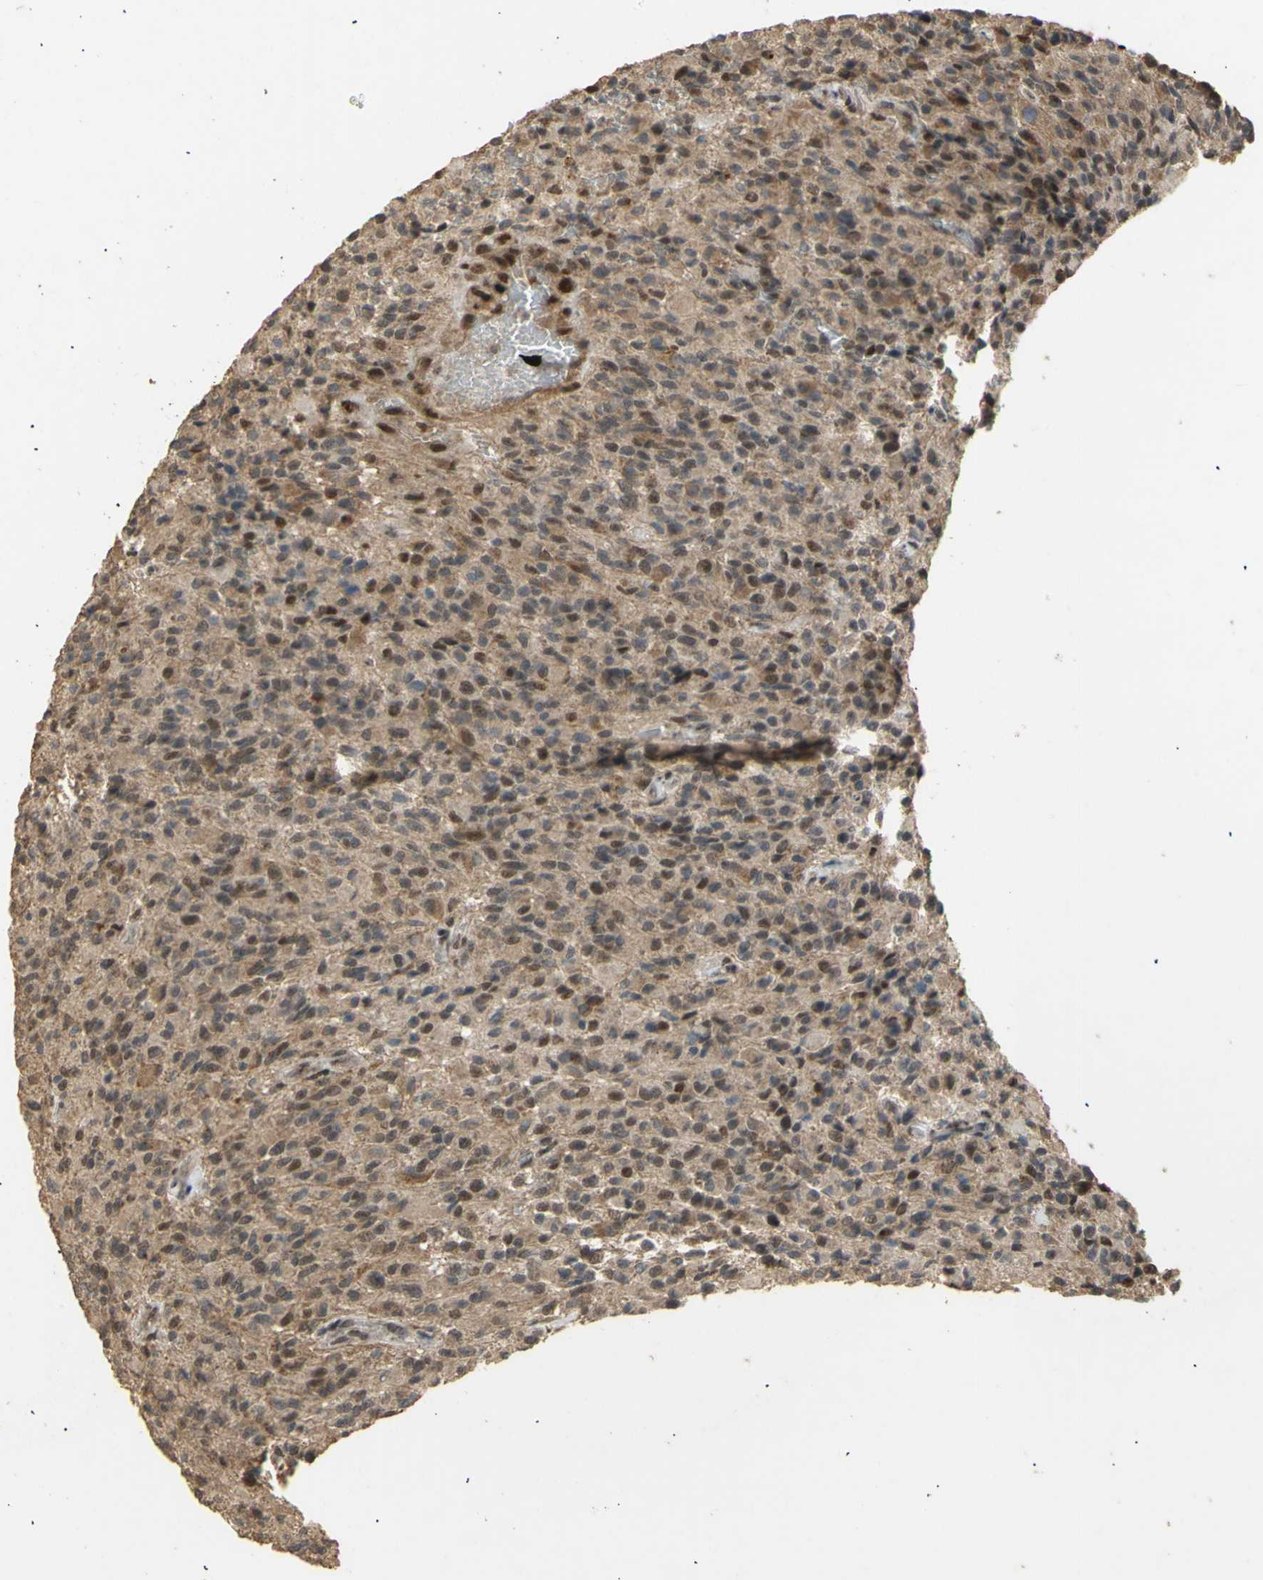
{"staining": {"intensity": "moderate", "quantity": "<25%", "location": "cytoplasmic/membranous"}, "tissue": "glioma", "cell_type": "Tumor cells", "image_type": "cancer", "snomed": [{"axis": "morphology", "description": "Glioma, malignant, High grade"}, {"axis": "topography", "description": "Brain"}], "caption": "Tumor cells exhibit moderate cytoplasmic/membranous positivity in about <25% of cells in glioma.", "gene": "GTF2E2", "patient": {"sex": "male", "age": 71}}